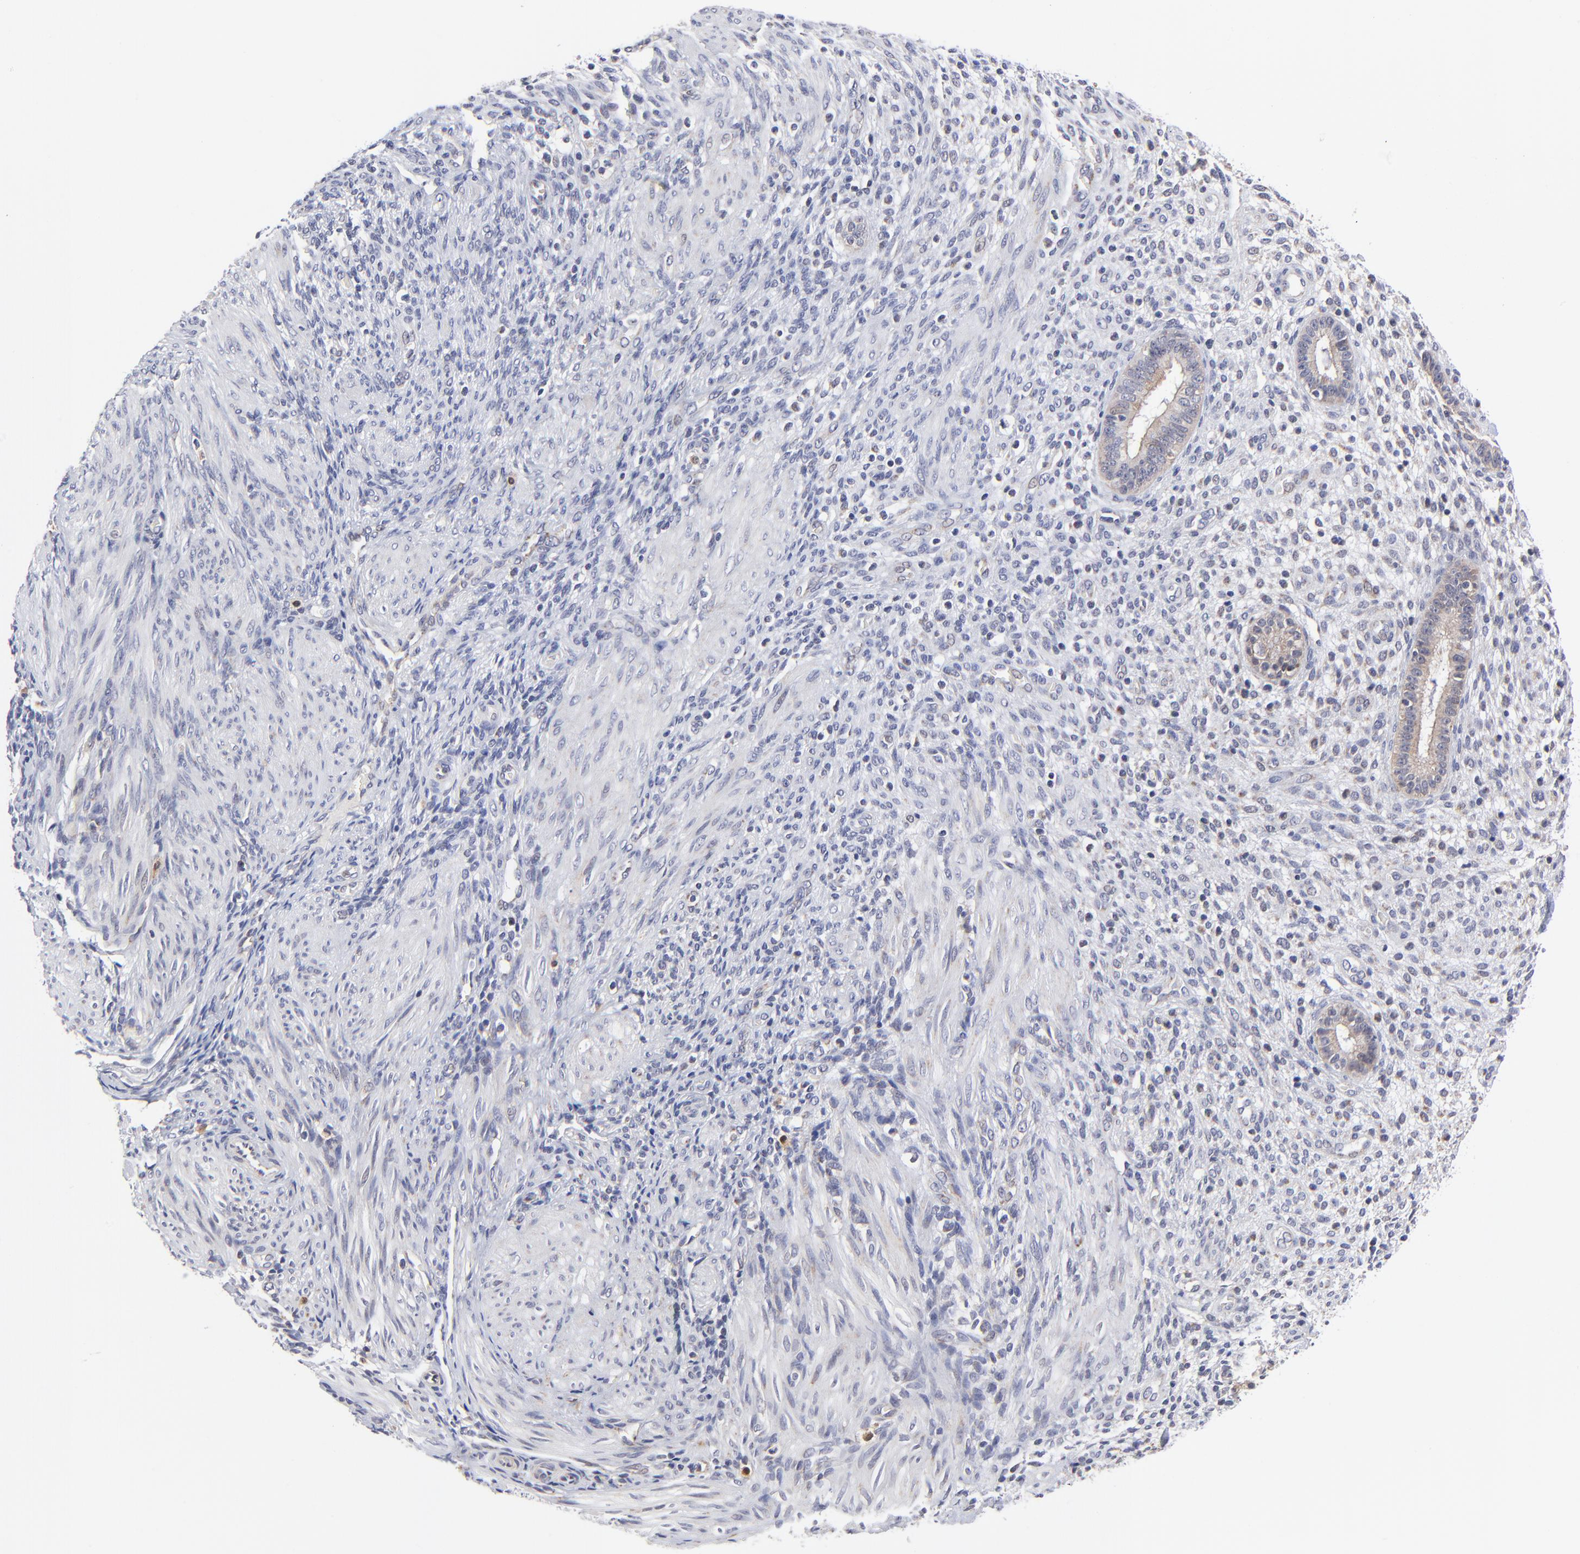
{"staining": {"intensity": "negative", "quantity": "none", "location": "none"}, "tissue": "endometrium", "cell_type": "Cells in endometrial stroma", "image_type": "normal", "snomed": [{"axis": "morphology", "description": "Normal tissue, NOS"}, {"axis": "topography", "description": "Endometrium"}], "caption": "A micrograph of human endometrium is negative for staining in cells in endometrial stroma.", "gene": "FBXL12", "patient": {"sex": "female", "age": 72}}